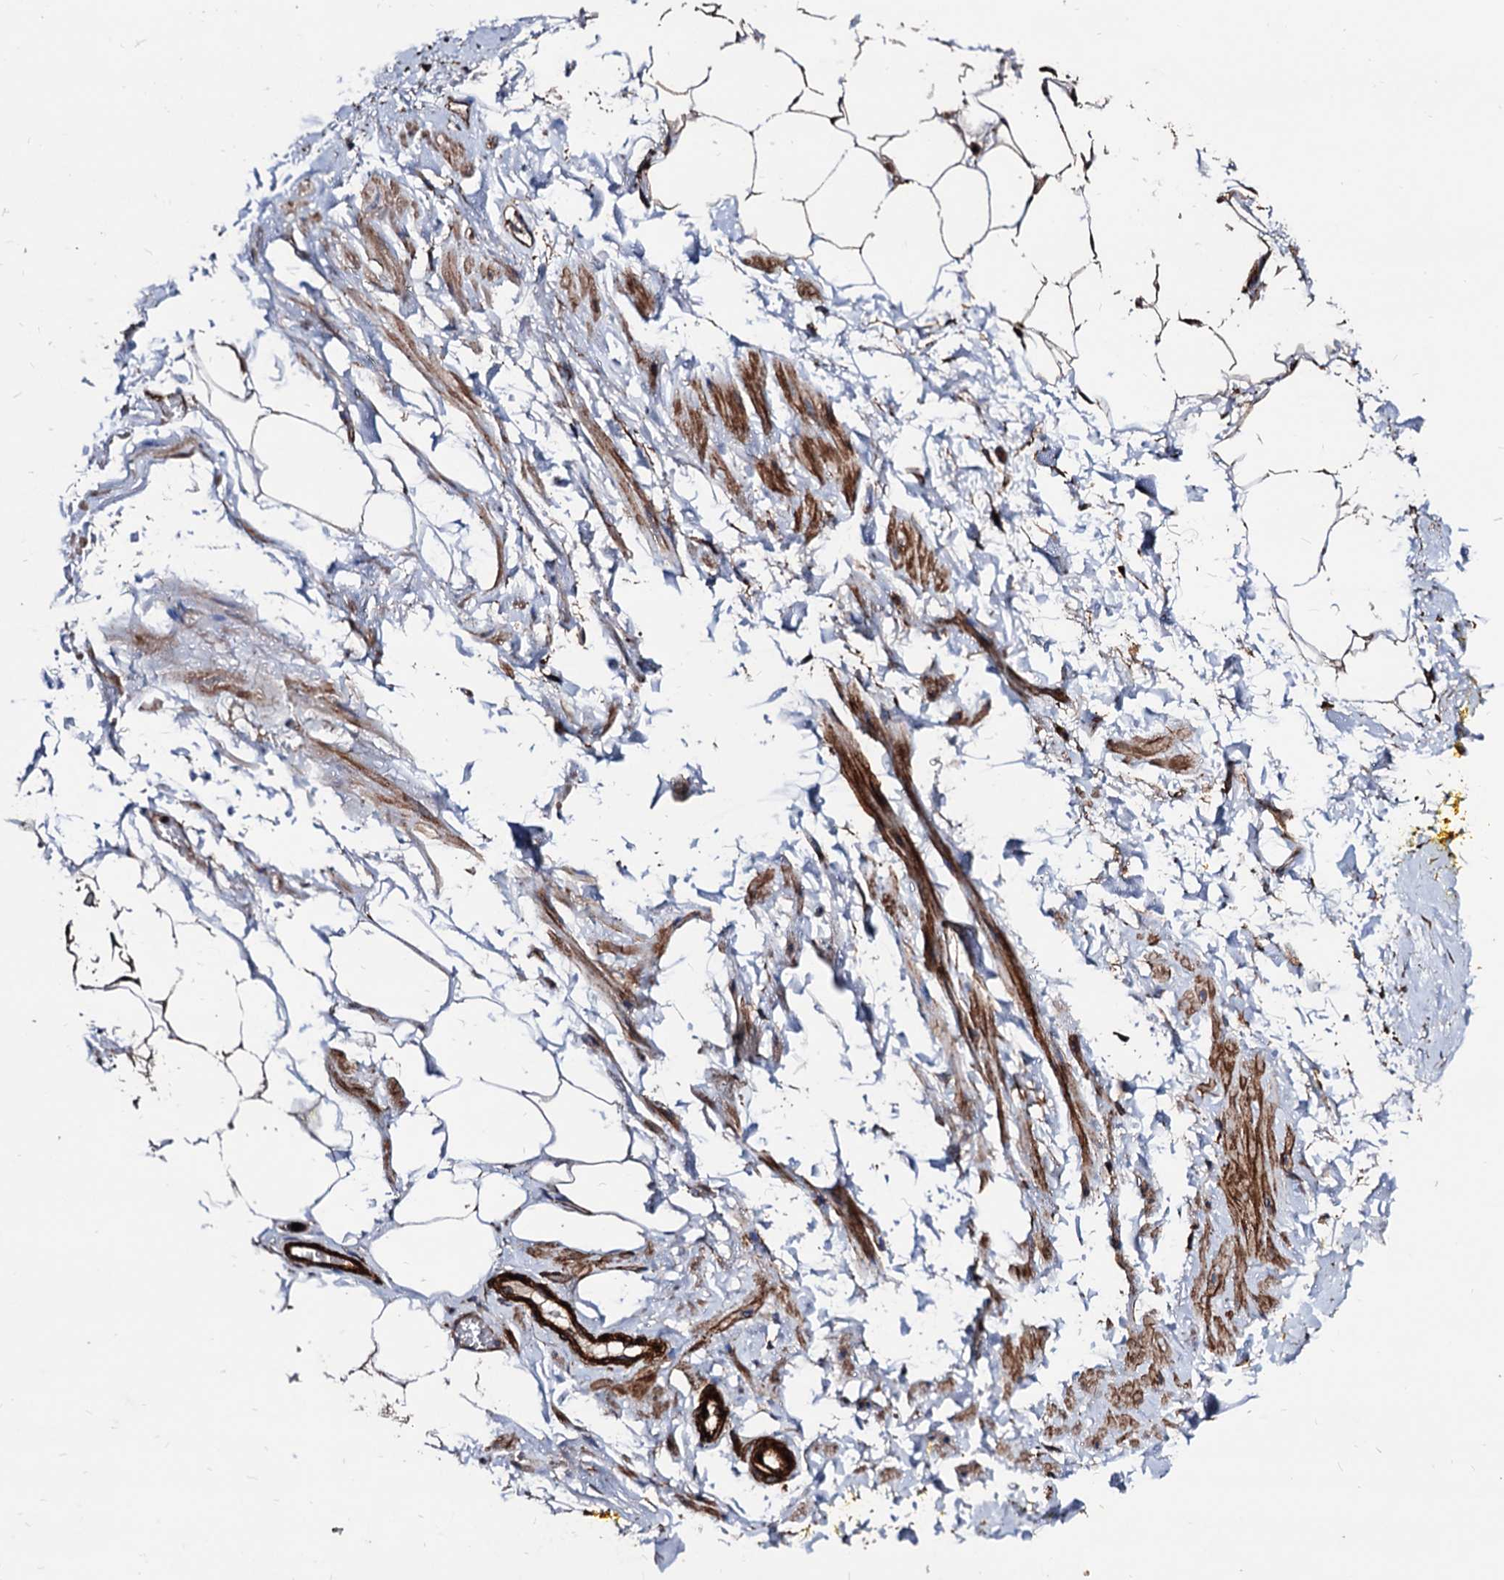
{"staining": {"intensity": "moderate", "quantity": "25%-75%", "location": "cytoplasmic/membranous"}, "tissue": "adipose tissue", "cell_type": "Adipocytes", "image_type": "normal", "snomed": [{"axis": "morphology", "description": "Normal tissue, NOS"}, {"axis": "morphology", "description": "Adenocarcinoma, Low grade"}, {"axis": "topography", "description": "Prostate"}, {"axis": "topography", "description": "Peripheral nerve tissue"}], "caption": "Protein staining of normal adipose tissue demonstrates moderate cytoplasmic/membranous positivity in about 25%-75% of adipocytes. The staining is performed using DAB brown chromogen to label protein expression. The nuclei are counter-stained blue using hematoxylin.", "gene": "WDR11", "patient": {"sex": "male", "age": 63}}